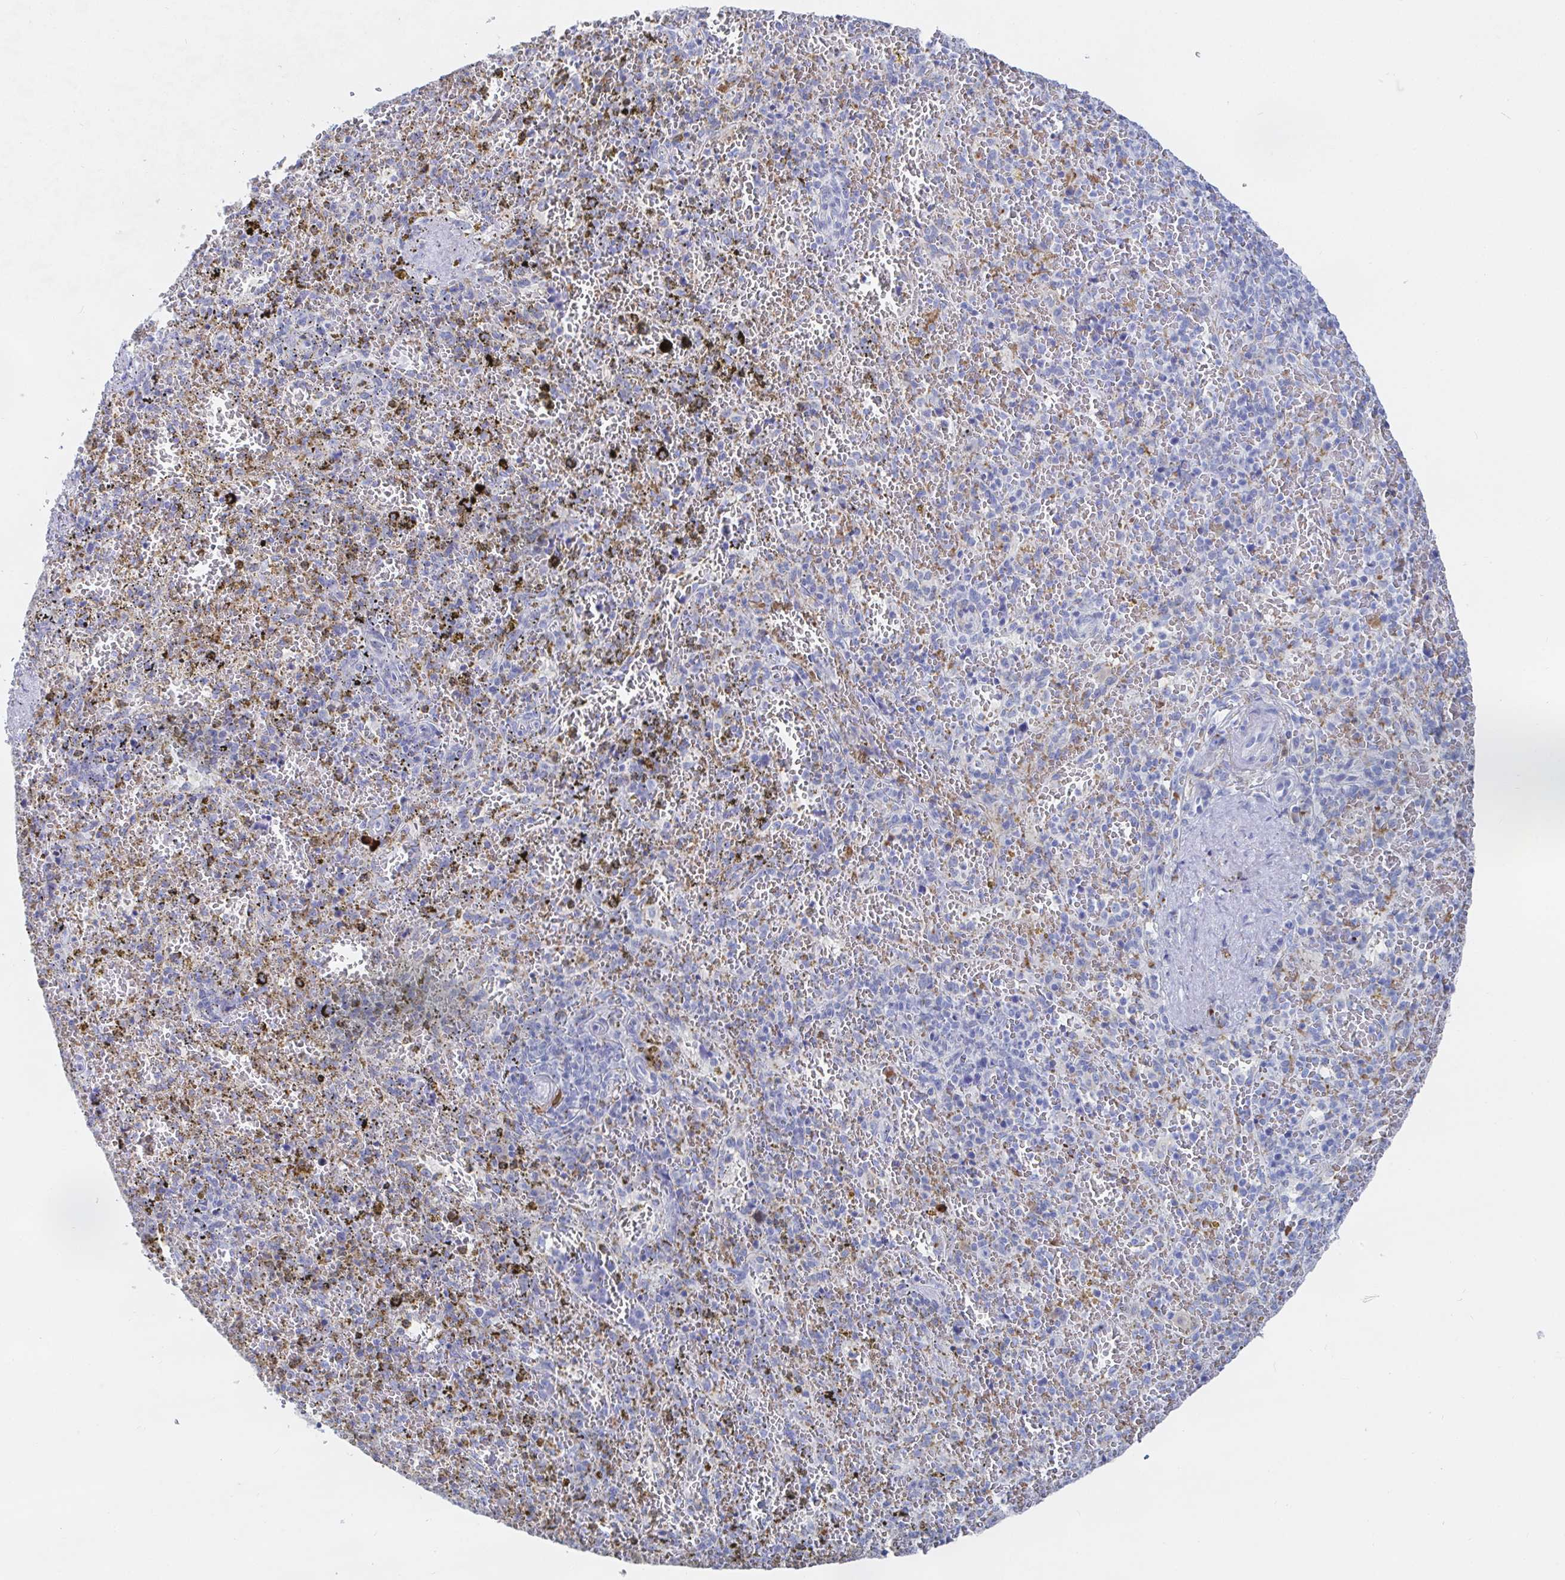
{"staining": {"intensity": "negative", "quantity": "none", "location": "none"}, "tissue": "spleen", "cell_type": "Cells in red pulp", "image_type": "normal", "snomed": [{"axis": "morphology", "description": "Normal tissue, NOS"}, {"axis": "topography", "description": "Spleen"}], "caption": "Cells in red pulp show no significant expression in benign spleen. (Stains: DAB (3,3'-diaminobenzidine) immunohistochemistry (IHC) with hematoxylin counter stain, Microscopy: brightfield microscopy at high magnification).", "gene": "OR2A1", "patient": {"sex": "female", "age": 50}}